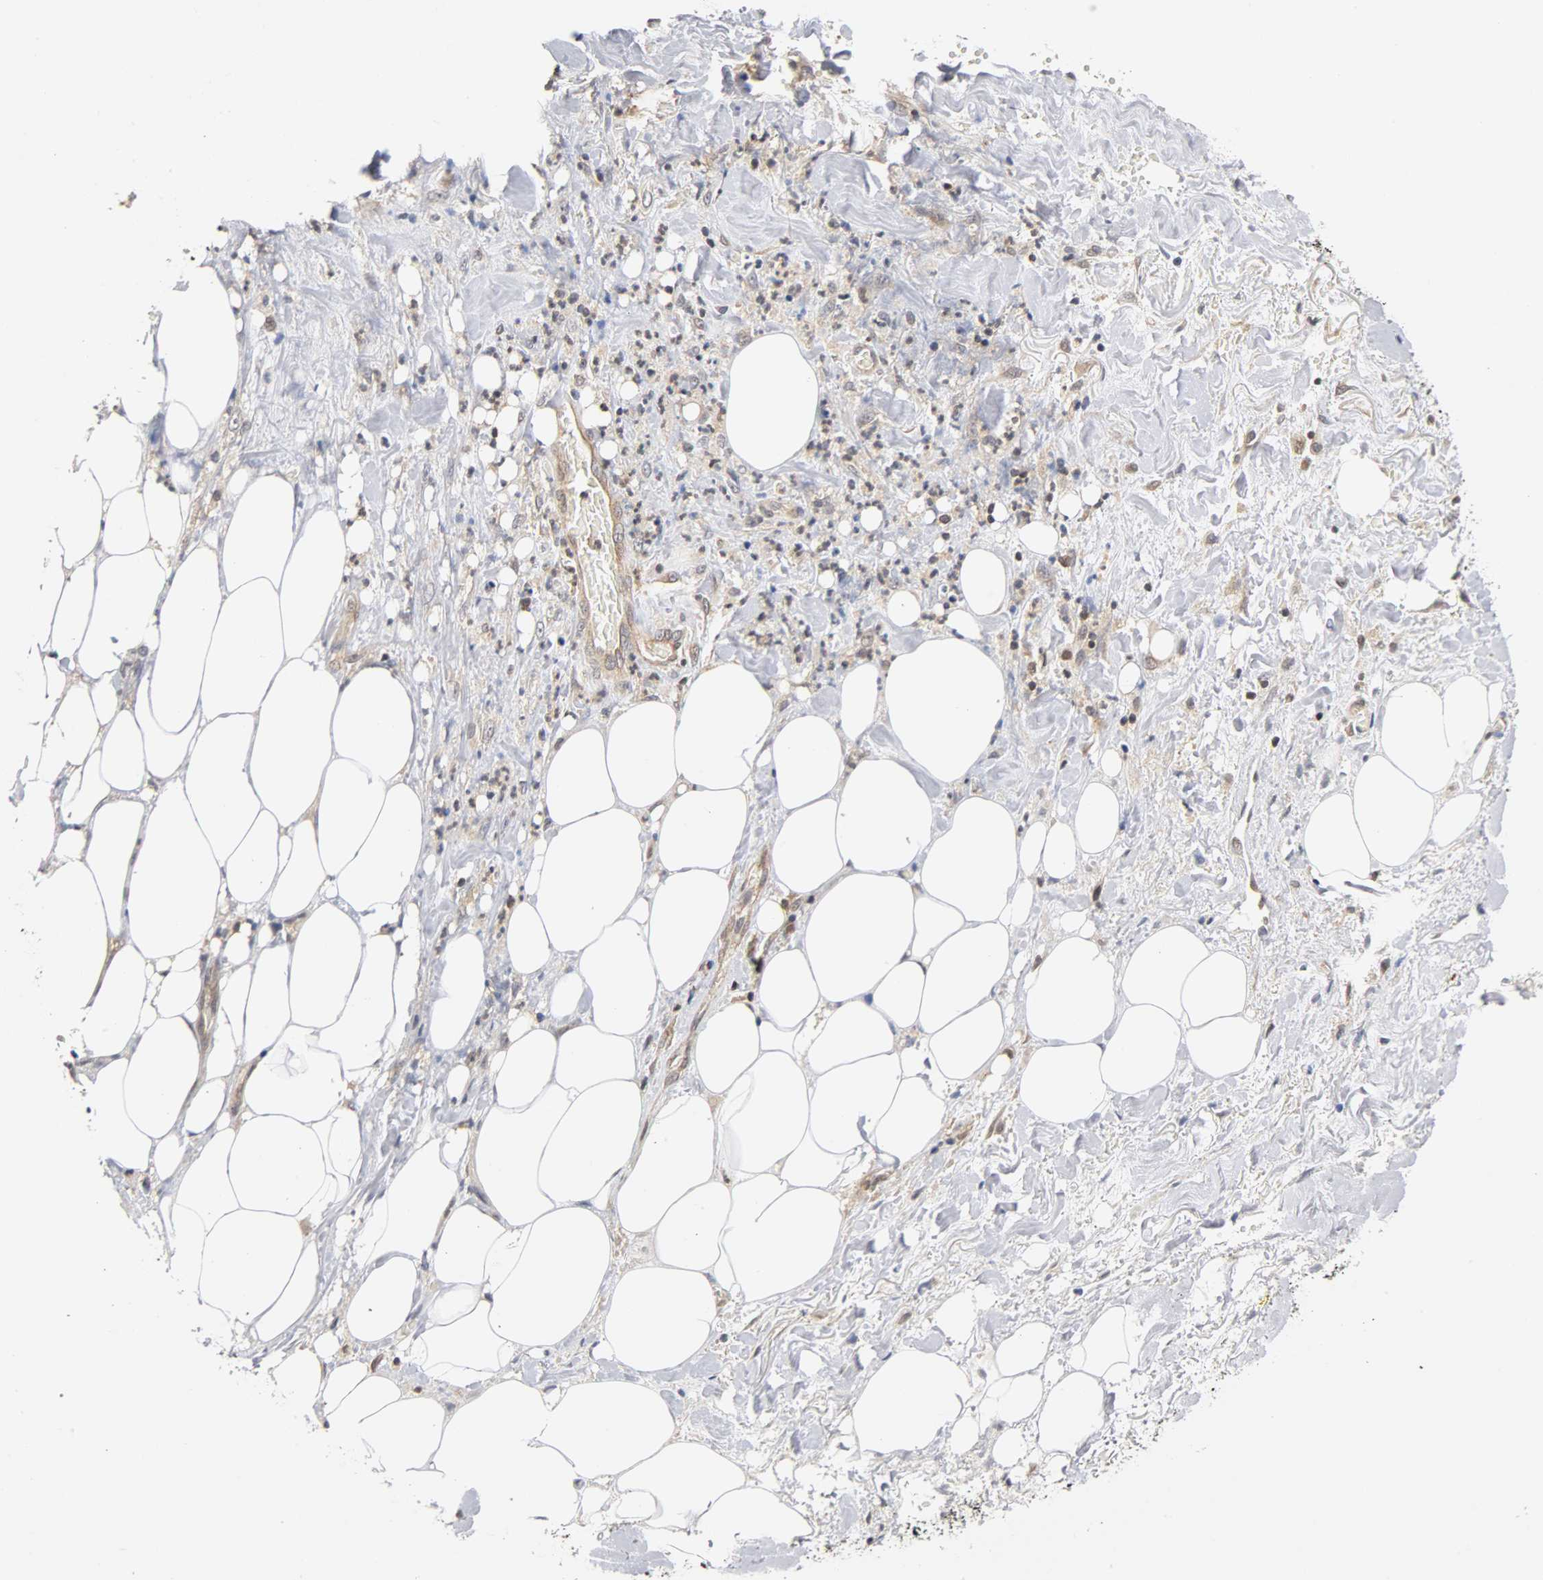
{"staining": {"intensity": "negative", "quantity": "none", "location": "none"}, "tissue": "pancreatic cancer", "cell_type": "Tumor cells", "image_type": "cancer", "snomed": [{"axis": "morphology", "description": "Adenocarcinoma, NOS"}, {"axis": "topography", "description": "Pancreas"}], "caption": "IHC photomicrograph of neoplastic tissue: human pancreatic cancer stained with DAB demonstrates no significant protein positivity in tumor cells.", "gene": "UBE2M", "patient": {"sex": "male", "age": 70}}